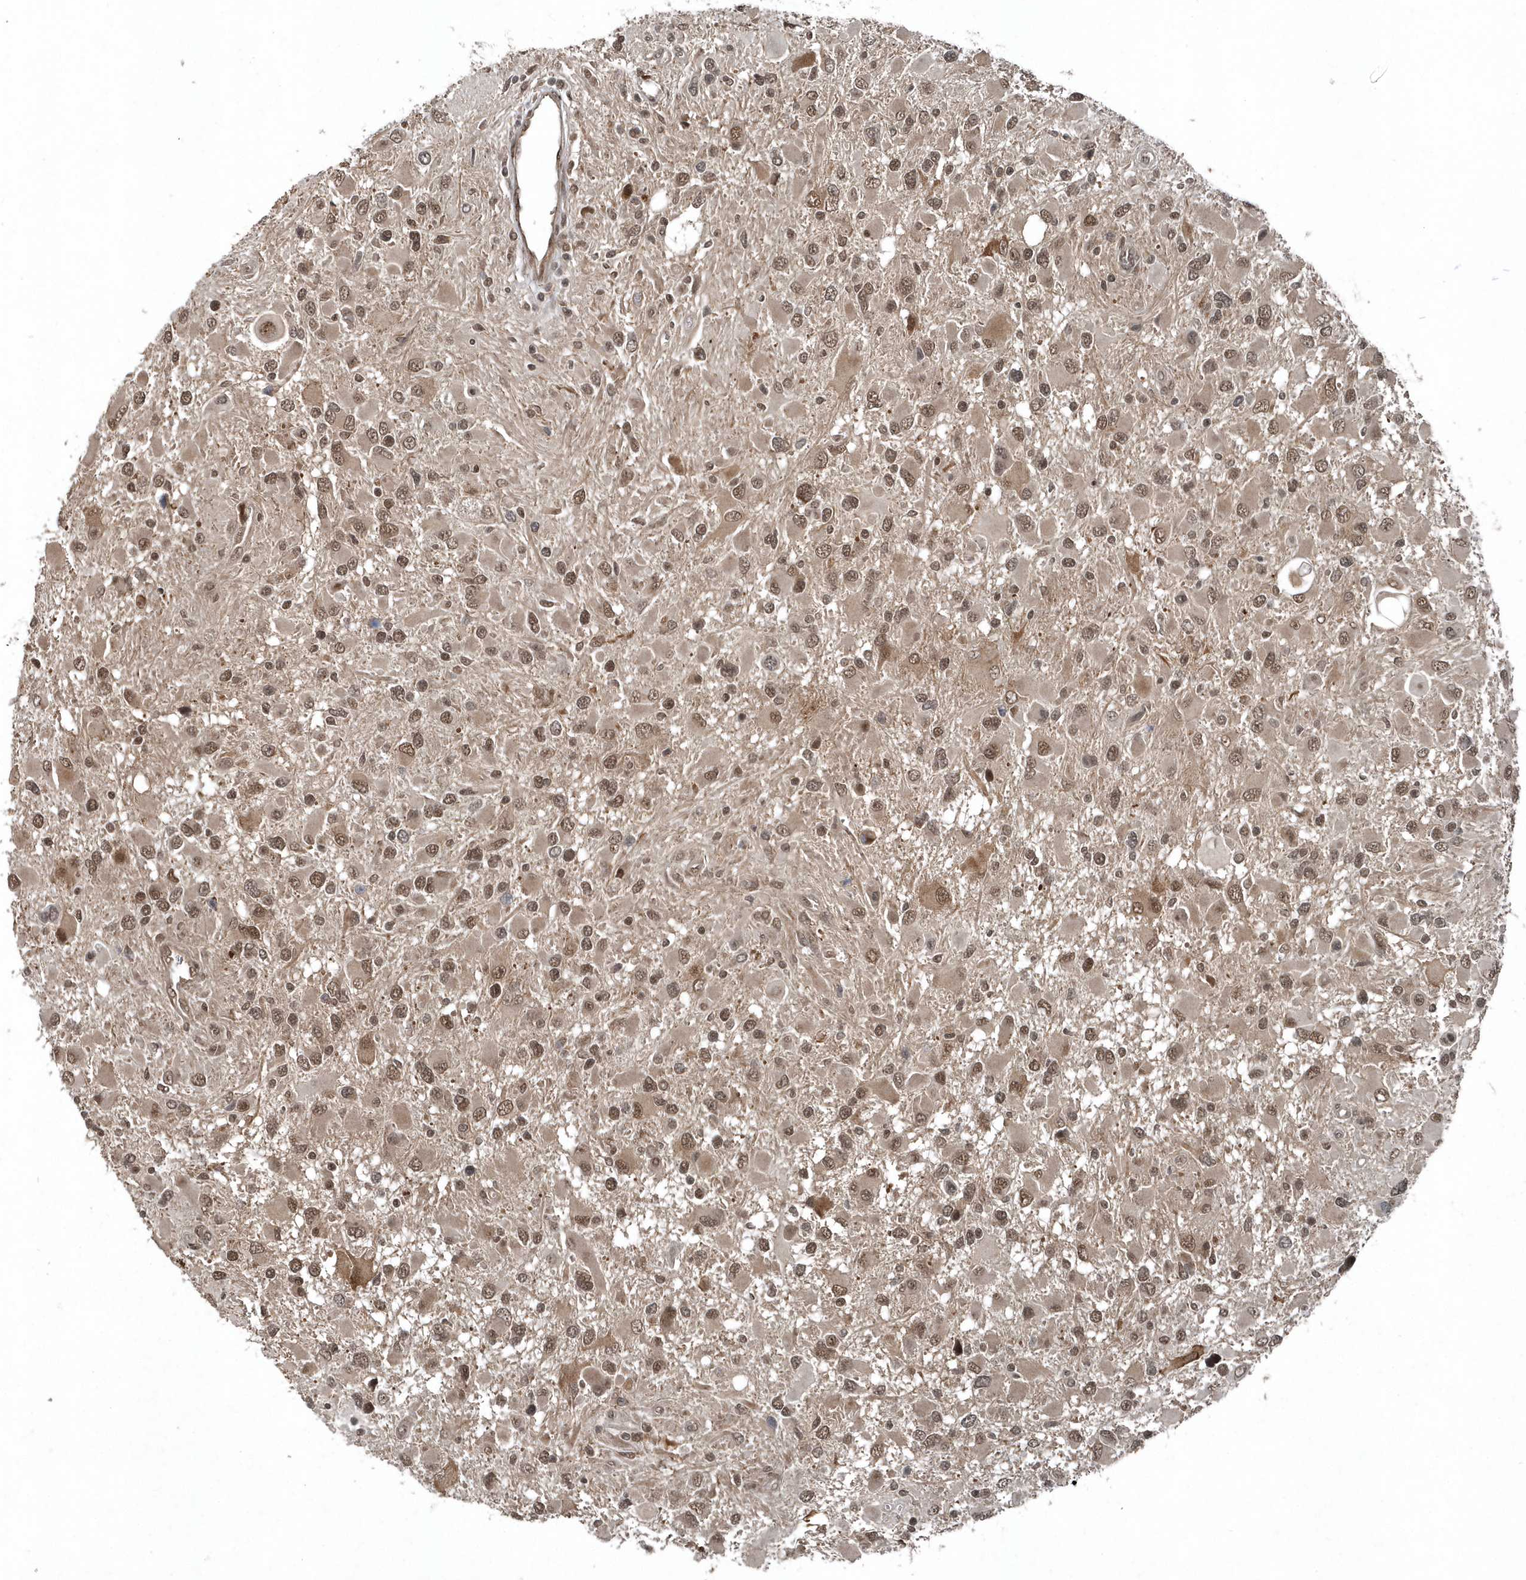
{"staining": {"intensity": "moderate", "quantity": ">75%", "location": "nuclear"}, "tissue": "glioma", "cell_type": "Tumor cells", "image_type": "cancer", "snomed": [{"axis": "morphology", "description": "Glioma, malignant, High grade"}, {"axis": "topography", "description": "Brain"}], "caption": "The histopathology image demonstrates staining of glioma, revealing moderate nuclear protein expression (brown color) within tumor cells.", "gene": "QTRT2", "patient": {"sex": "male", "age": 53}}